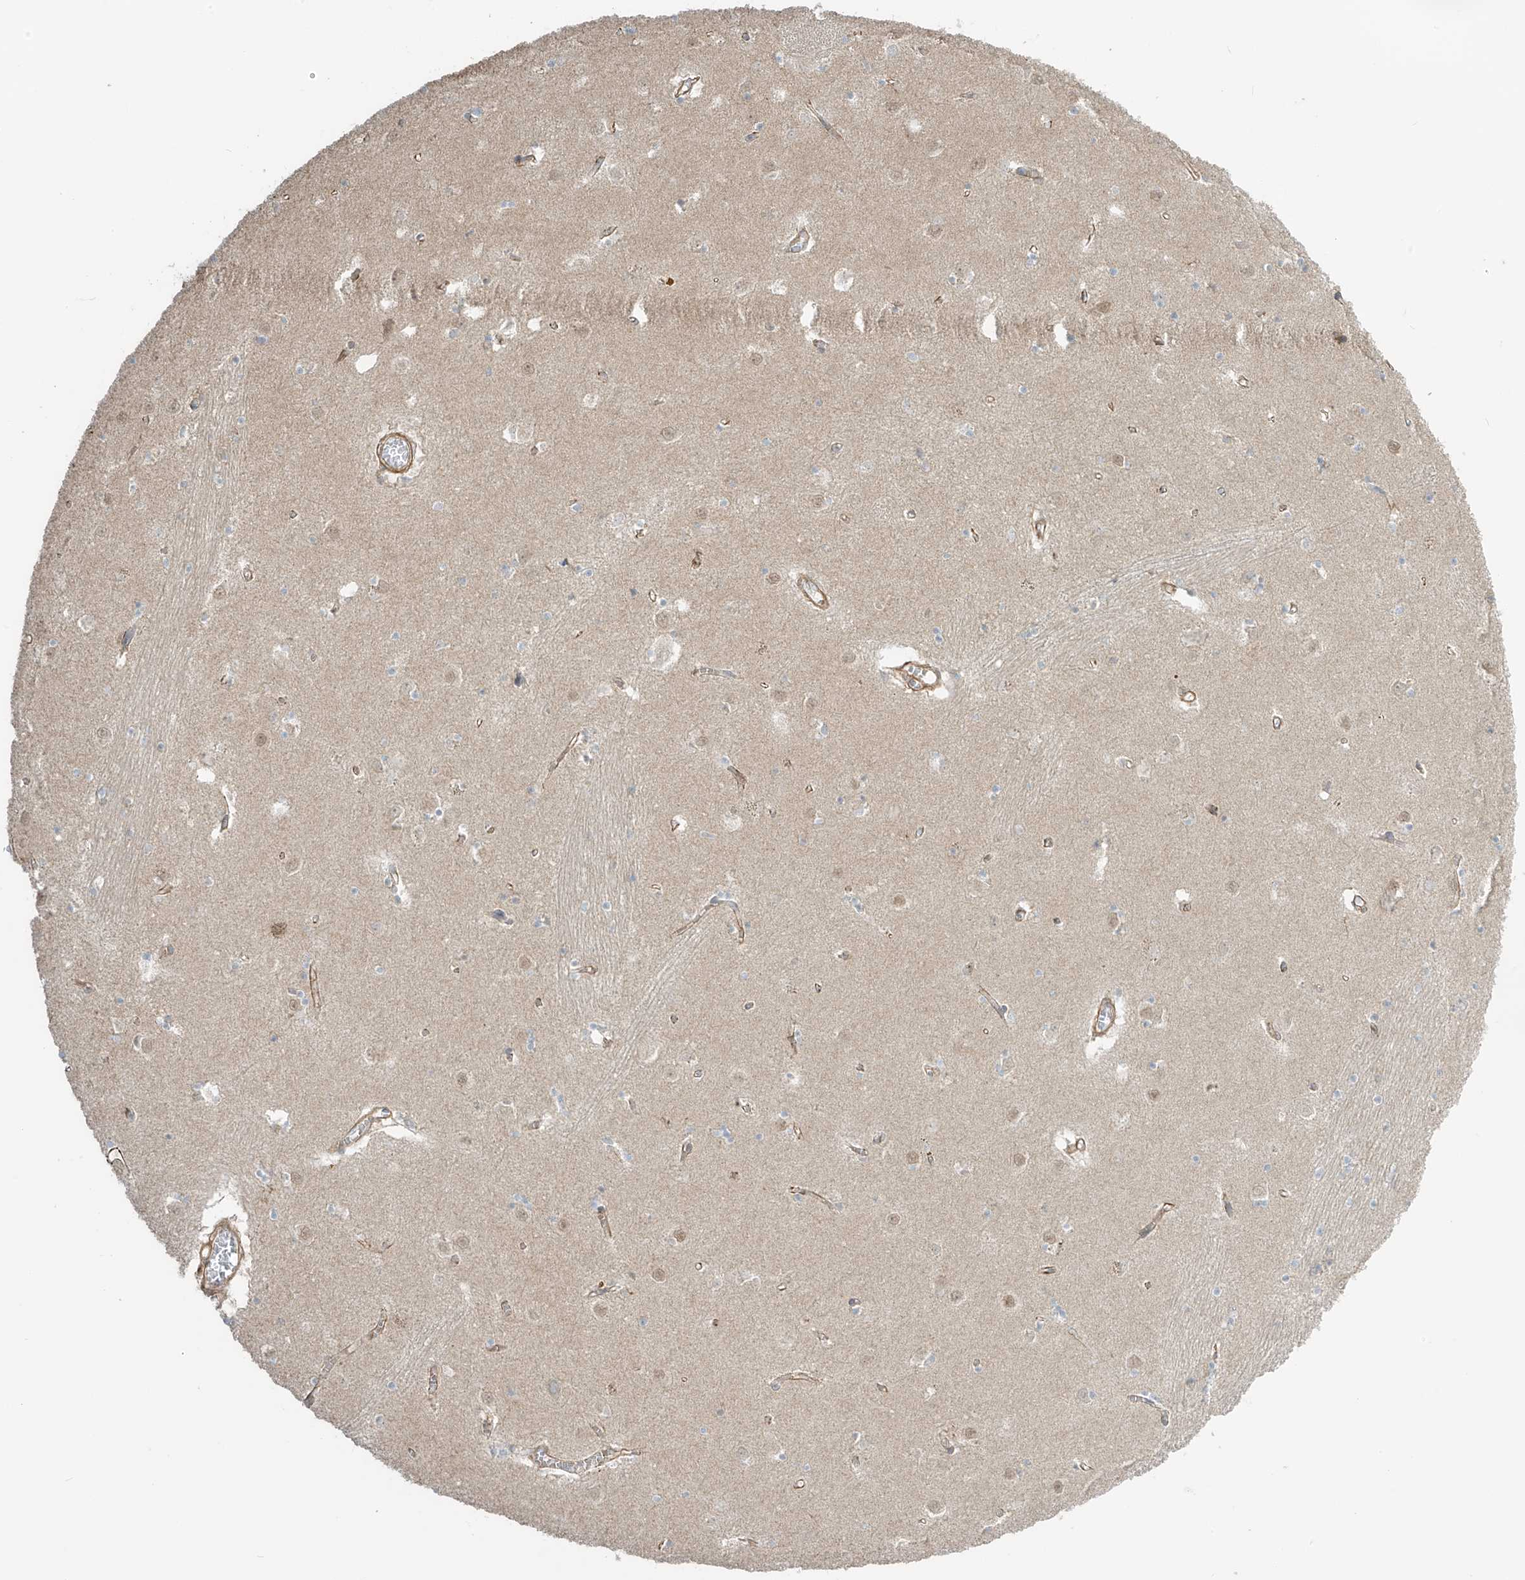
{"staining": {"intensity": "weak", "quantity": "<25%", "location": "cytoplasmic/membranous"}, "tissue": "caudate", "cell_type": "Glial cells", "image_type": "normal", "snomed": [{"axis": "morphology", "description": "Normal tissue, NOS"}, {"axis": "topography", "description": "Lateral ventricle wall"}], "caption": "This is an immunohistochemistry (IHC) micrograph of normal caudate. There is no expression in glial cells.", "gene": "ENTR1", "patient": {"sex": "male", "age": 70}}